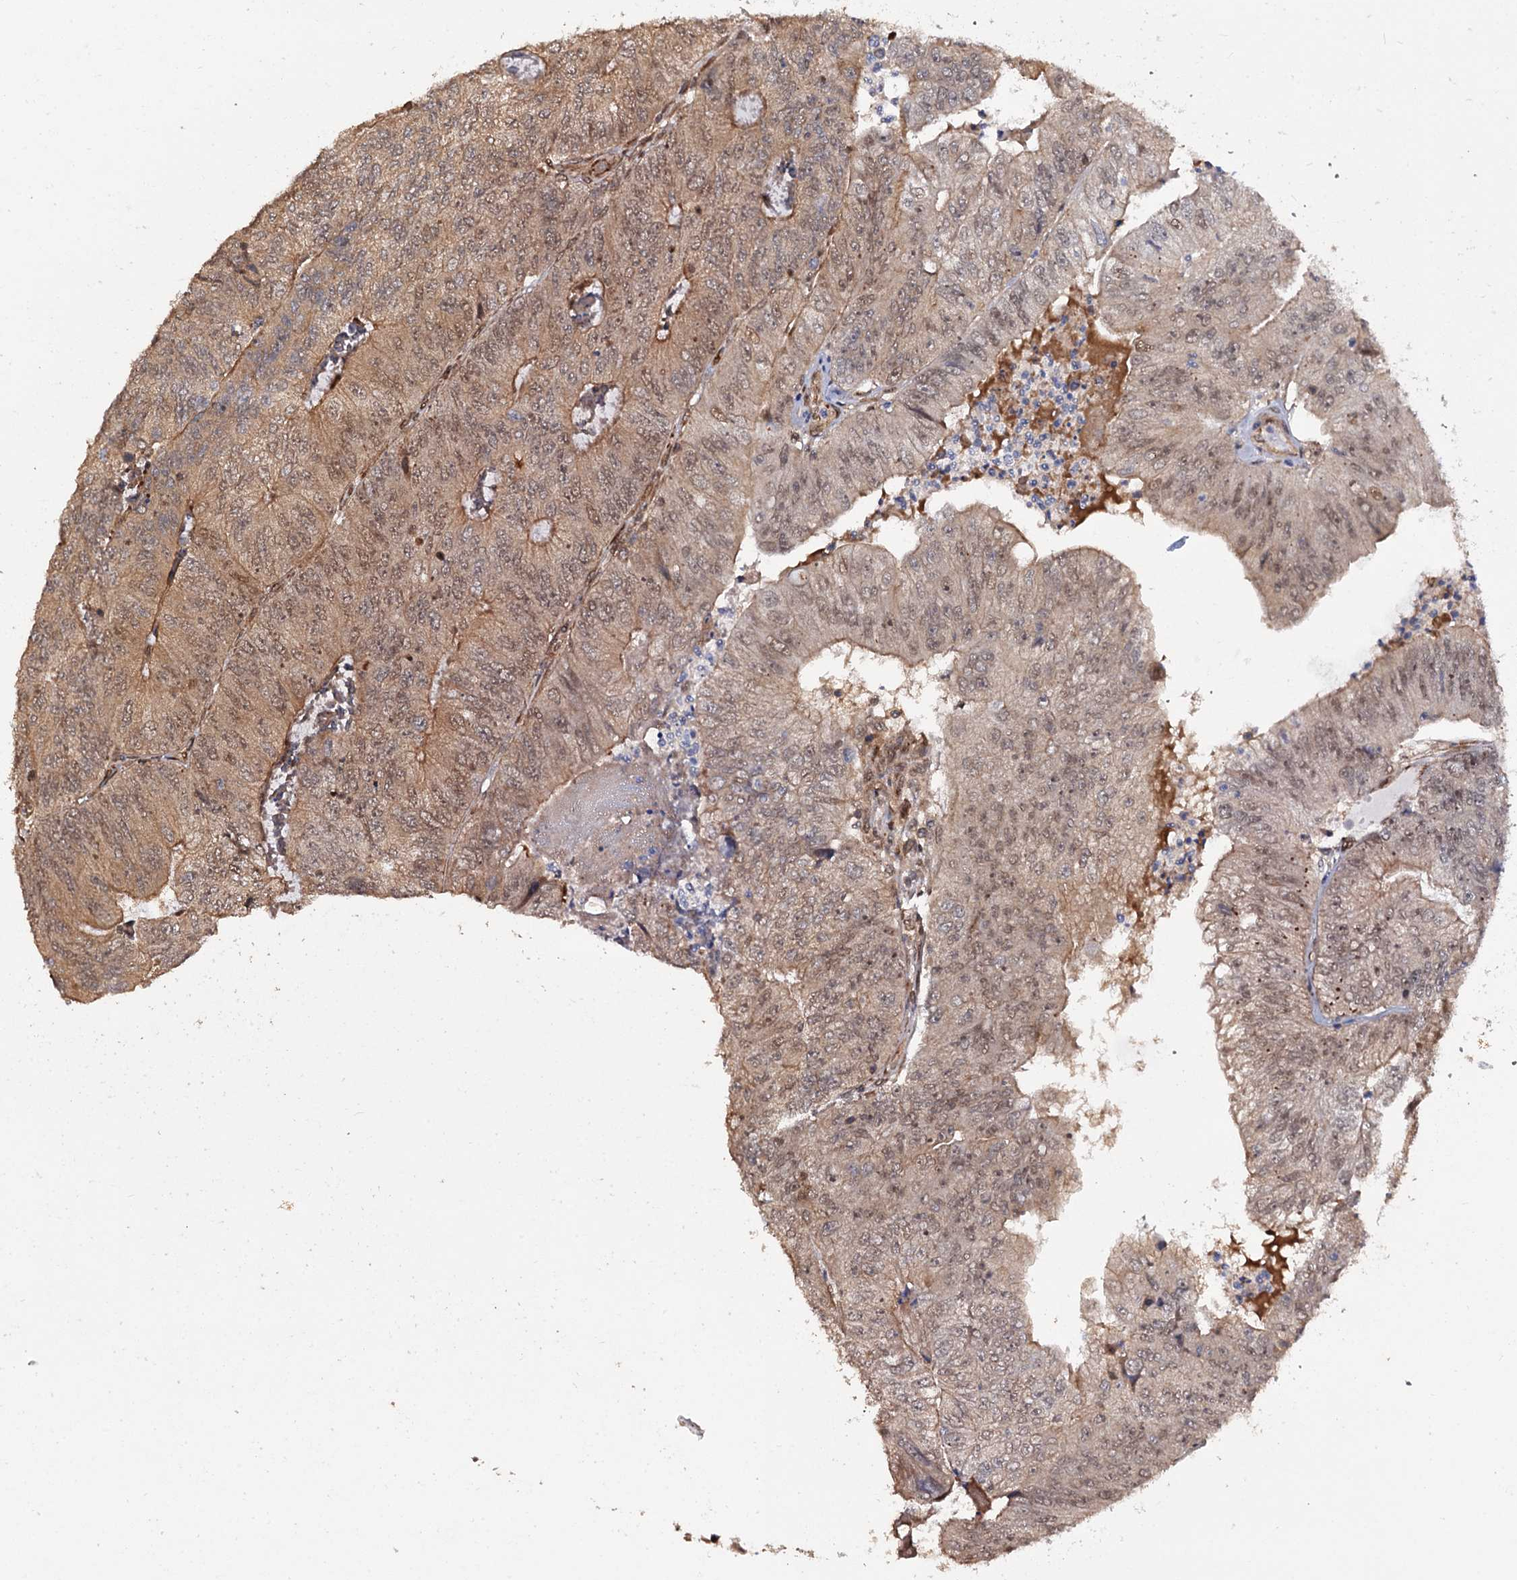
{"staining": {"intensity": "moderate", "quantity": "25%-75%", "location": "cytoplasmic/membranous,nuclear"}, "tissue": "colorectal cancer", "cell_type": "Tumor cells", "image_type": "cancer", "snomed": [{"axis": "morphology", "description": "Adenocarcinoma, NOS"}, {"axis": "topography", "description": "Colon"}], "caption": "Colorectal cancer (adenocarcinoma) tissue displays moderate cytoplasmic/membranous and nuclear expression in about 25%-75% of tumor cells", "gene": "CDC23", "patient": {"sex": "female", "age": 67}}